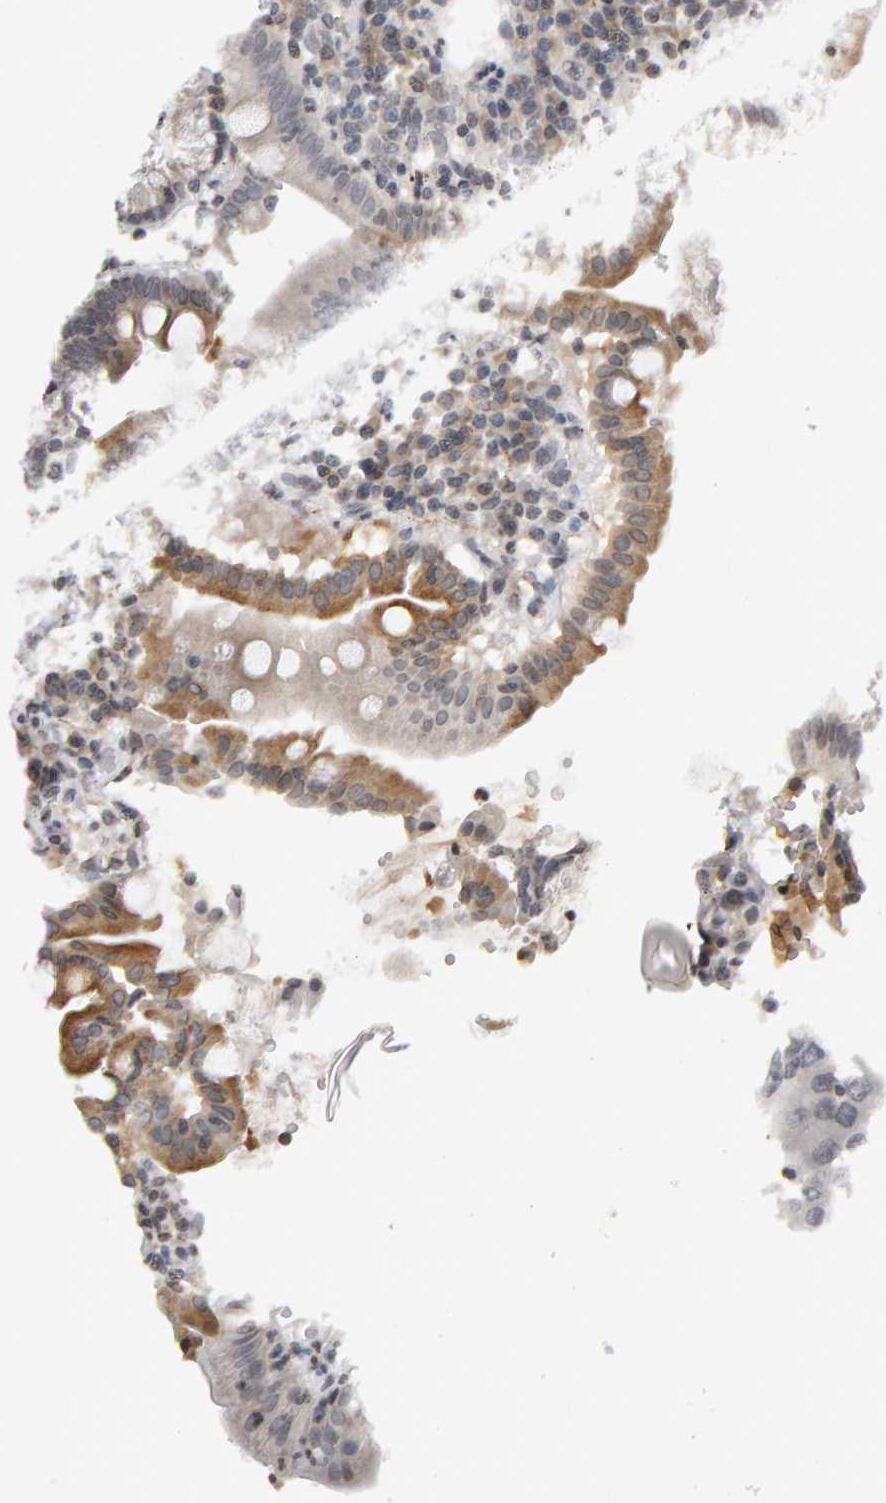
{"staining": {"intensity": "strong", "quantity": ">75%", "location": "cytoplasmic/membranous"}, "tissue": "duodenum", "cell_type": "Glandular cells", "image_type": "normal", "snomed": [{"axis": "morphology", "description": "Normal tissue, NOS"}, {"axis": "topography", "description": "Duodenum"}], "caption": "IHC histopathology image of benign duodenum: human duodenum stained using immunohistochemistry (IHC) displays high levels of strong protein expression localized specifically in the cytoplasmic/membranous of glandular cells, appearing as a cytoplasmic/membranous brown color.", "gene": "TRAM1", "patient": {"sex": "male", "age": 50}}